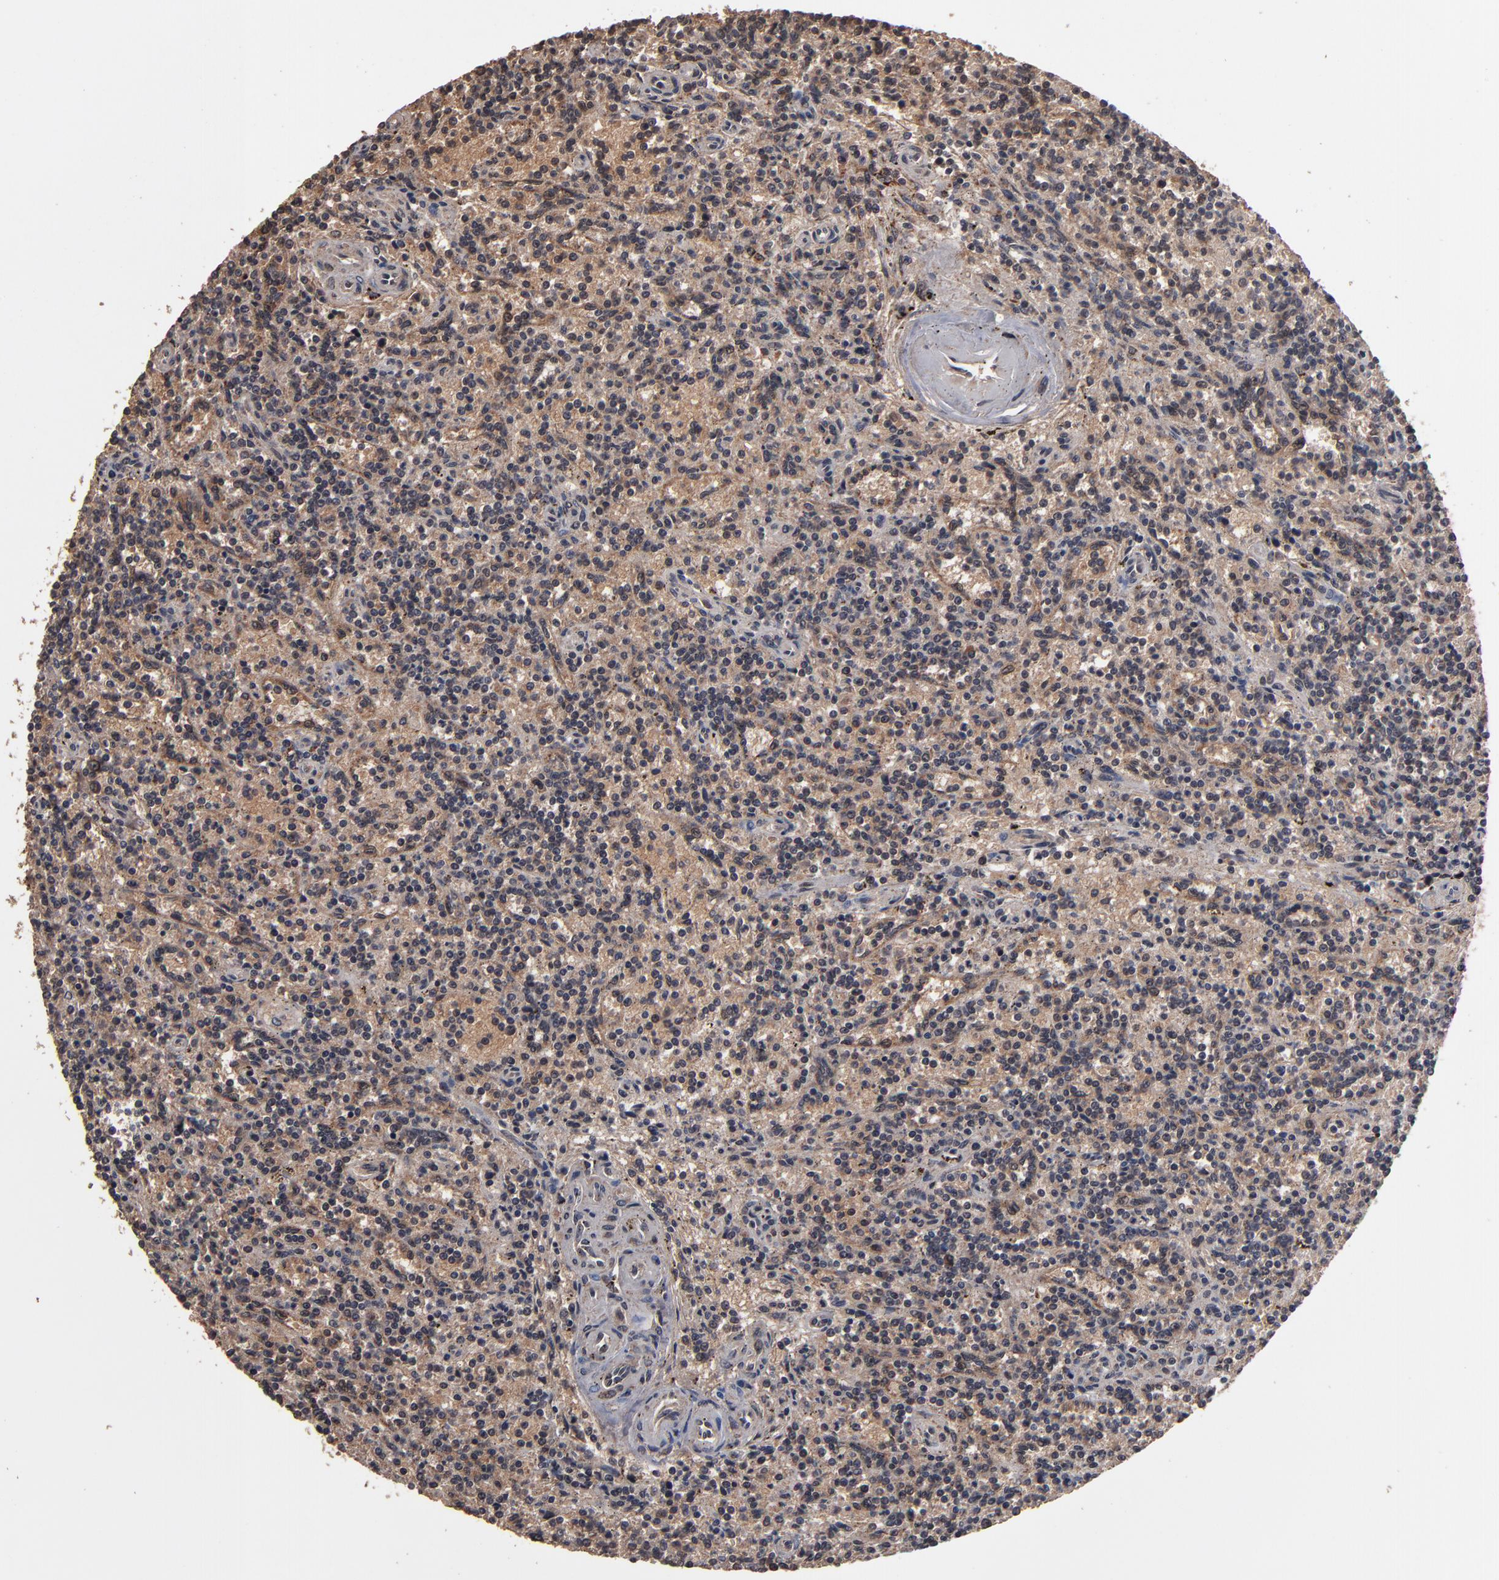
{"staining": {"intensity": "moderate", "quantity": ">75%", "location": "cytoplasmic/membranous"}, "tissue": "lymphoma", "cell_type": "Tumor cells", "image_type": "cancer", "snomed": [{"axis": "morphology", "description": "Malignant lymphoma, non-Hodgkin's type, Low grade"}, {"axis": "topography", "description": "Spleen"}], "caption": "Tumor cells show medium levels of moderate cytoplasmic/membranous staining in approximately >75% of cells in lymphoma. (DAB IHC, brown staining for protein, blue staining for nuclei).", "gene": "NXF2B", "patient": {"sex": "male", "age": 73}}